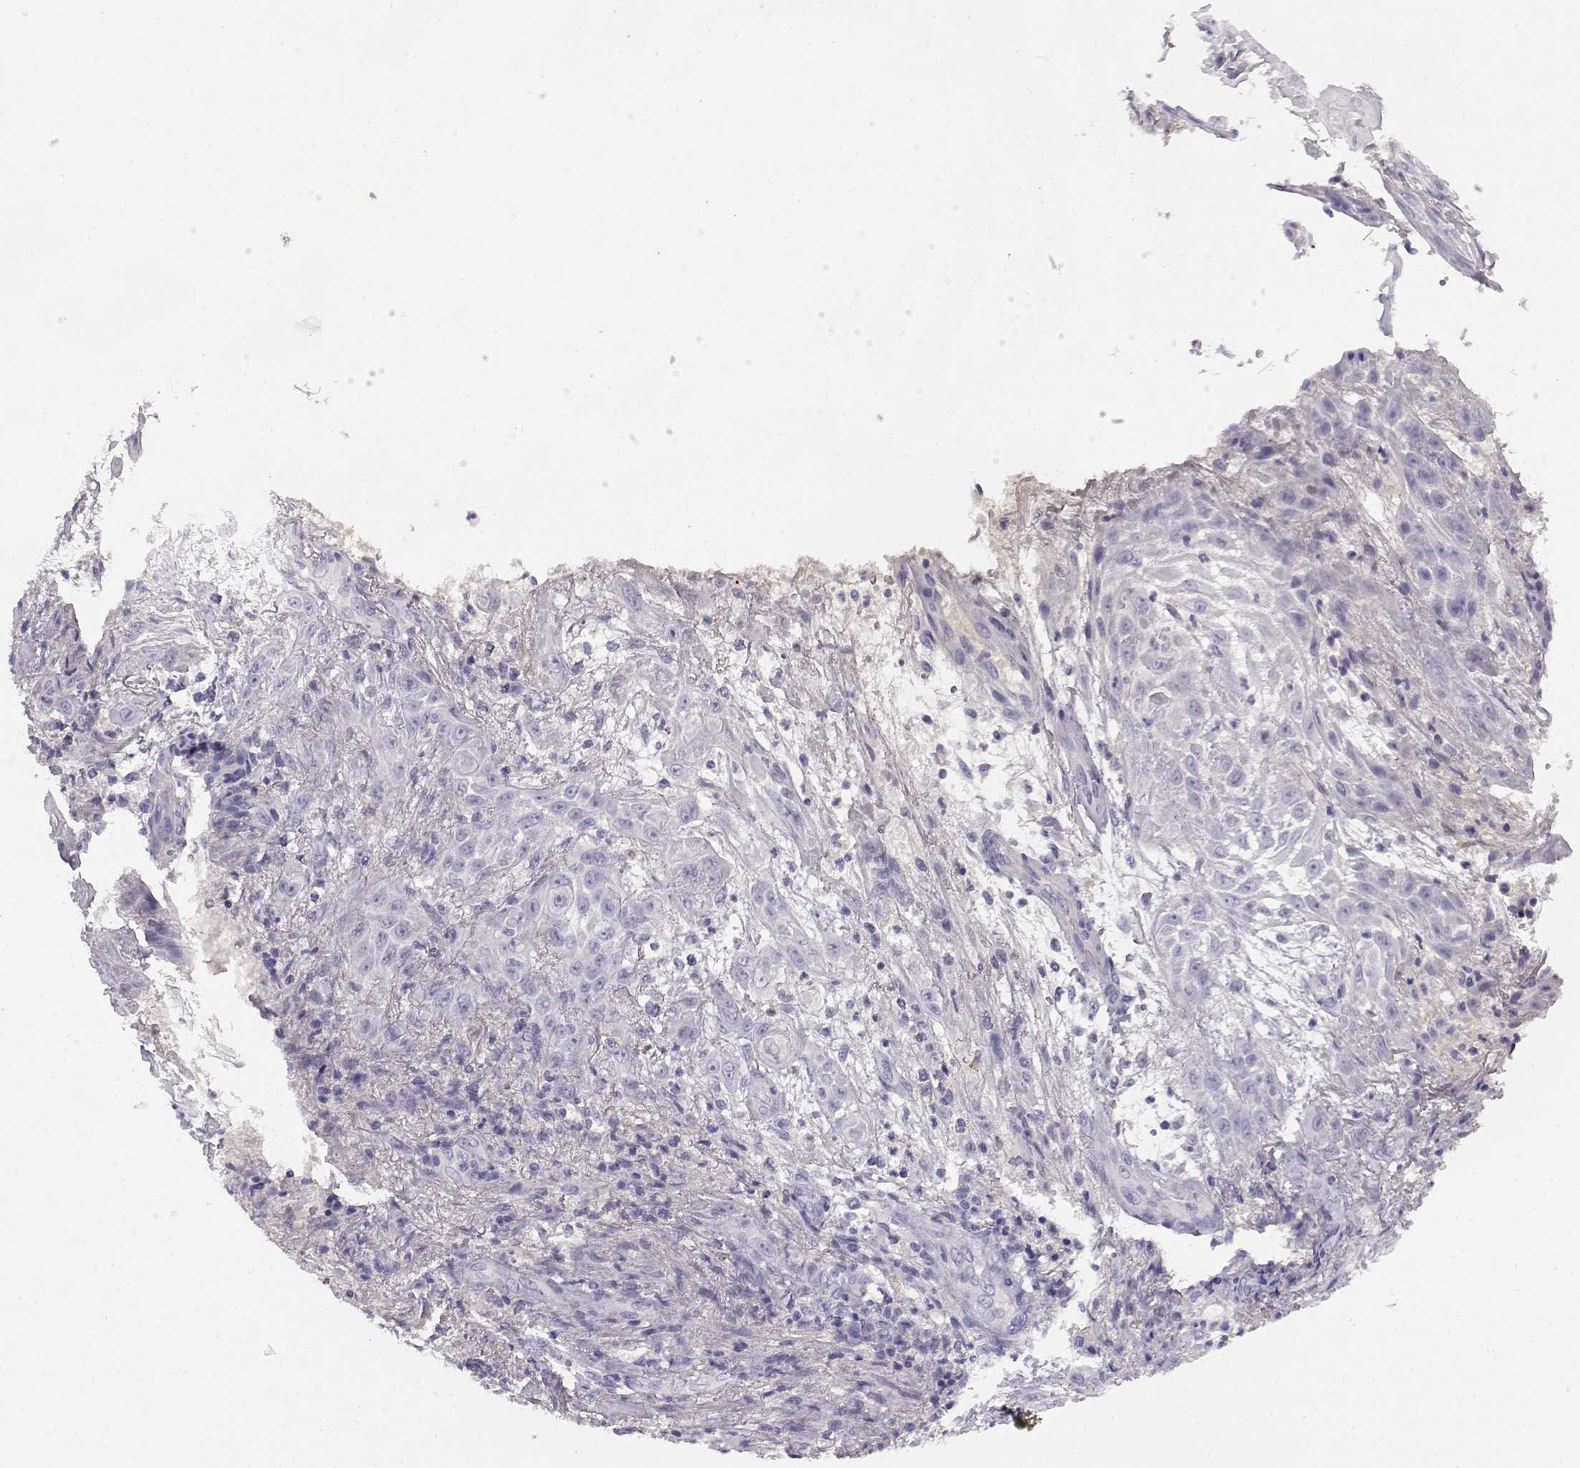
{"staining": {"intensity": "negative", "quantity": "none", "location": "none"}, "tissue": "skin cancer", "cell_type": "Tumor cells", "image_type": "cancer", "snomed": [{"axis": "morphology", "description": "Squamous cell carcinoma, NOS"}, {"axis": "topography", "description": "Skin"}], "caption": "Immunohistochemistry image of neoplastic tissue: squamous cell carcinoma (skin) stained with DAB (3,3'-diaminobenzidine) exhibits no significant protein staining in tumor cells.", "gene": "KRT85", "patient": {"sex": "male", "age": 62}}